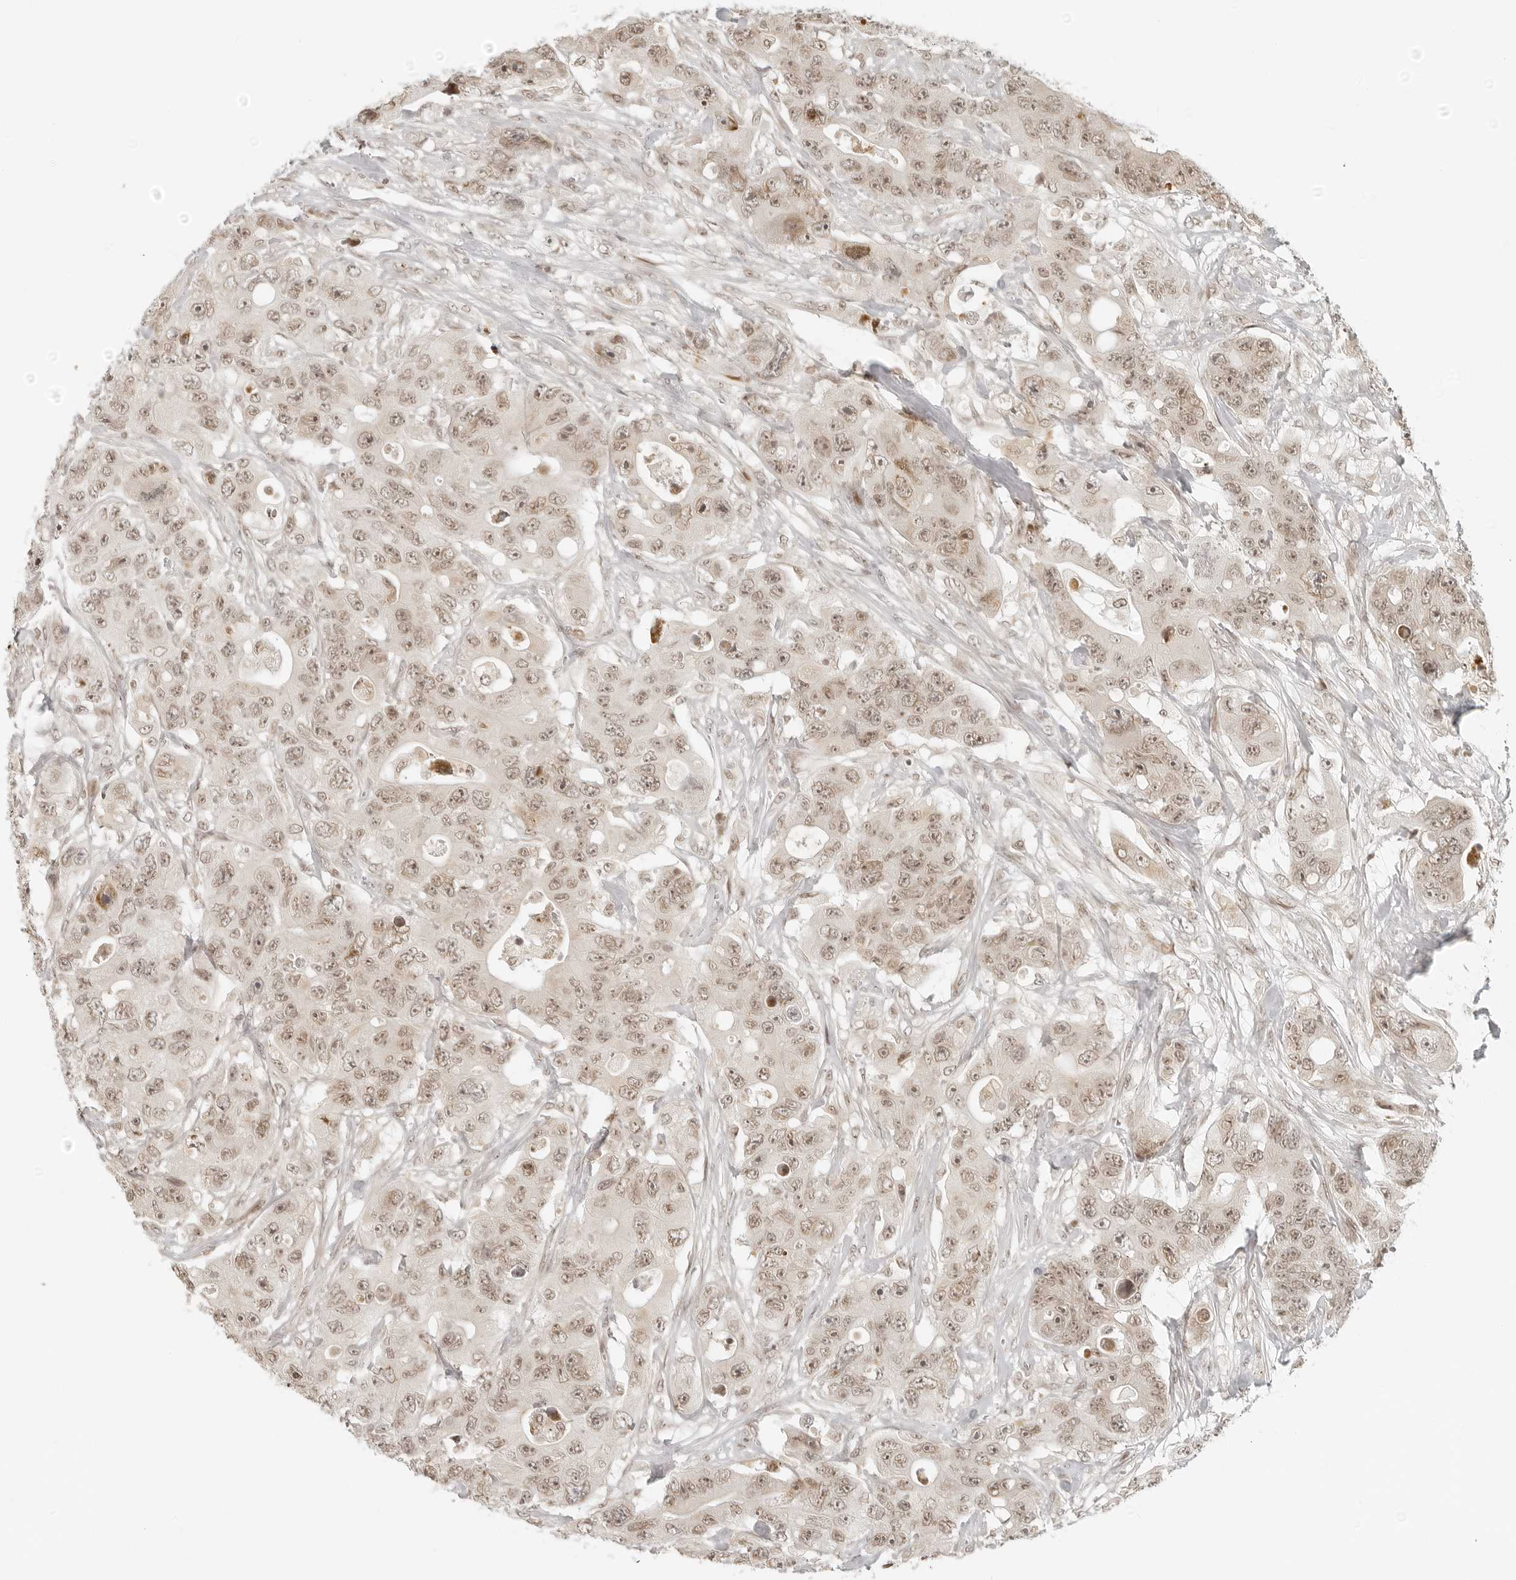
{"staining": {"intensity": "weak", "quantity": ">75%", "location": "cytoplasmic/membranous,nuclear"}, "tissue": "colorectal cancer", "cell_type": "Tumor cells", "image_type": "cancer", "snomed": [{"axis": "morphology", "description": "Adenocarcinoma, NOS"}, {"axis": "topography", "description": "Colon"}], "caption": "This is a micrograph of immunohistochemistry staining of colorectal cancer (adenocarcinoma), which shows weak expression in the cytoplasmic/membranous and nuclear of tumor cells.", "gene": "ZNF407", "patient": {"sex": "female", "age": 46}}